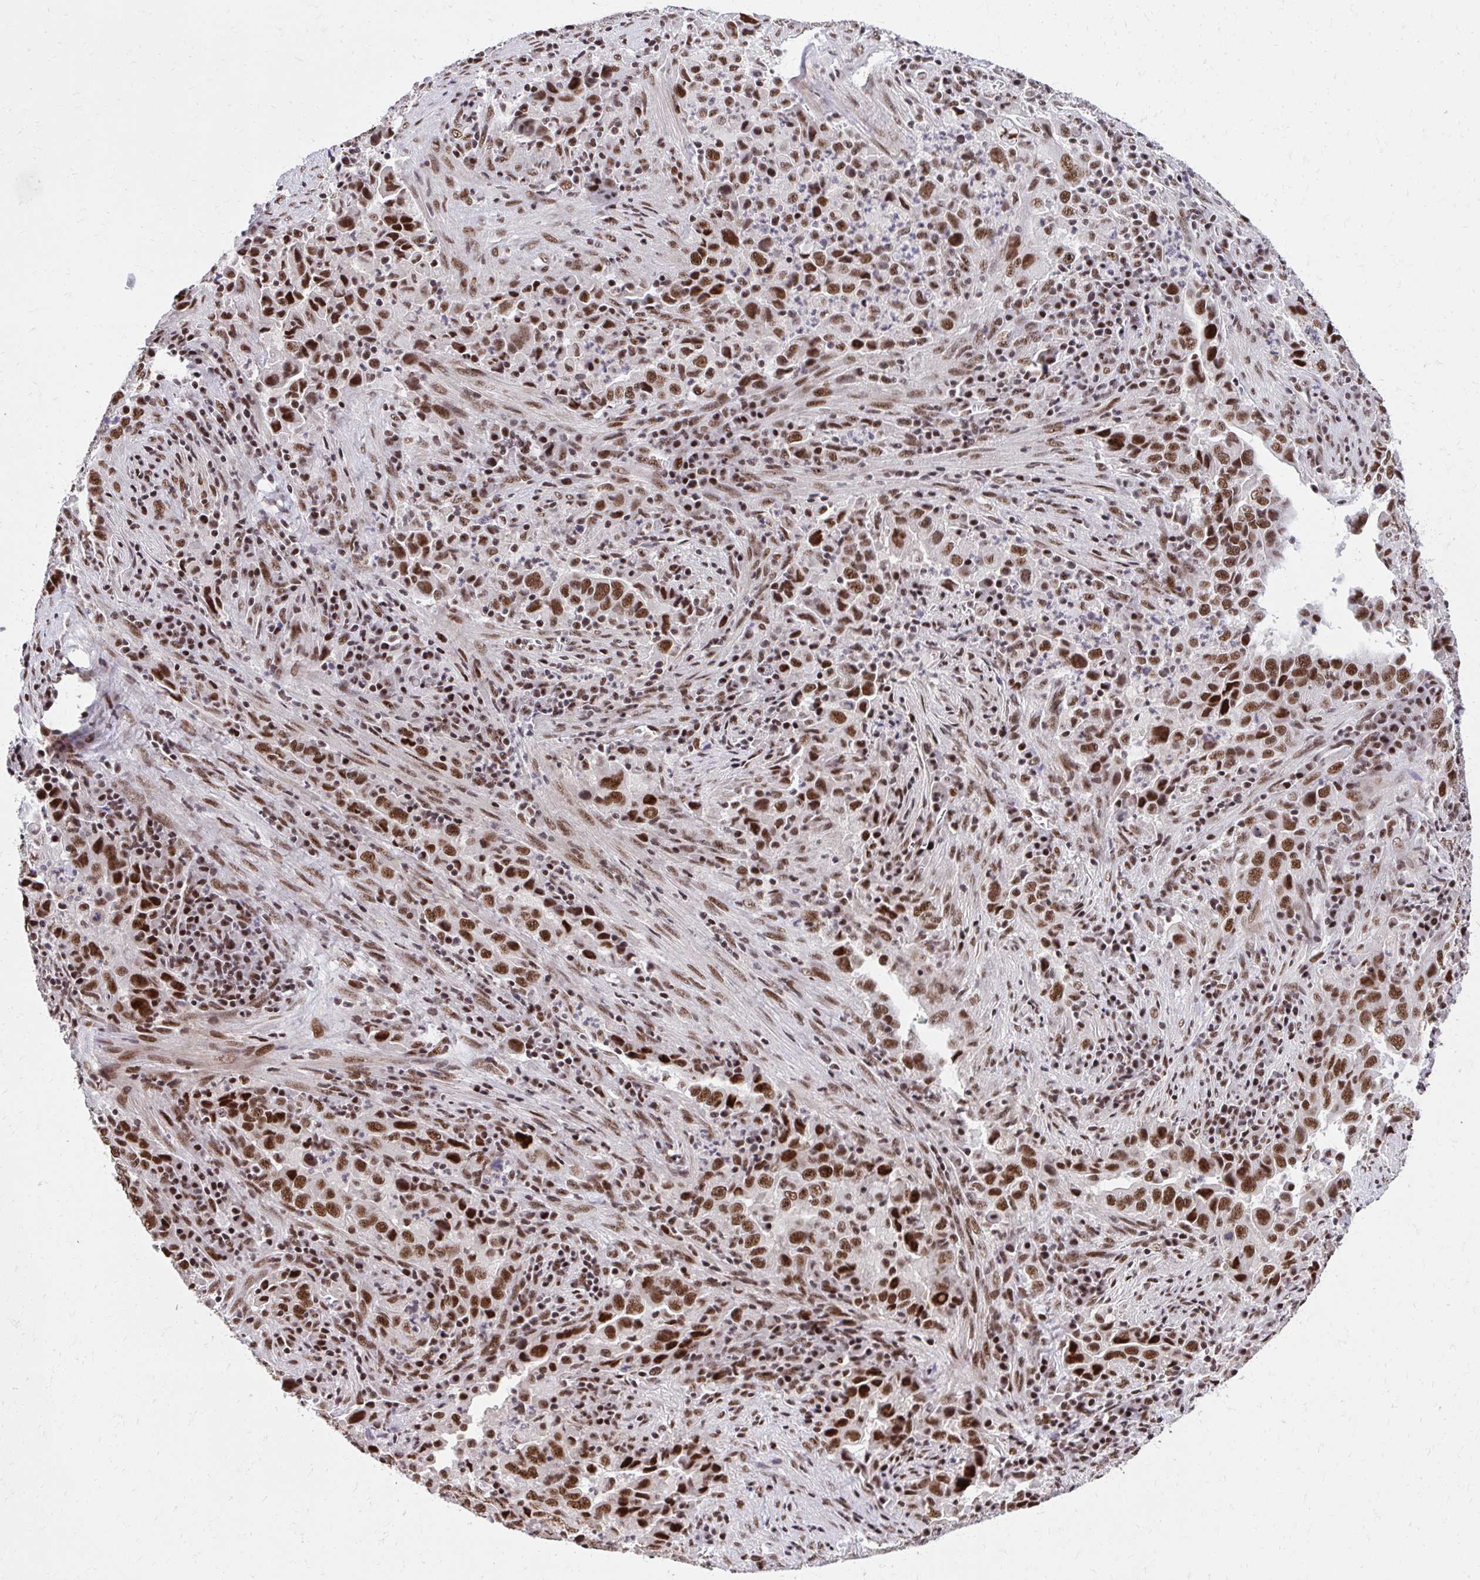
{"staining": {"intensity": "strong", "quantity": ">75%", "location": "nuclear"}, "tissue": "lung cancer", "cell_type": "Tumor cells", "image_type": "cancer", "snomed": [{"axis": "morphology", "description": "Adenocarcinoma, NOS"}, {"axis": "topography", "description": "Lung"}], "caption": "Adenocarcinoma (lung) was stained to show a protein in brown. There is high levels of strong nuclear expression in approximately >75% of tumor cells.", "gene": "SYNE4", "patient": {"sex": "male", "age": 67}}